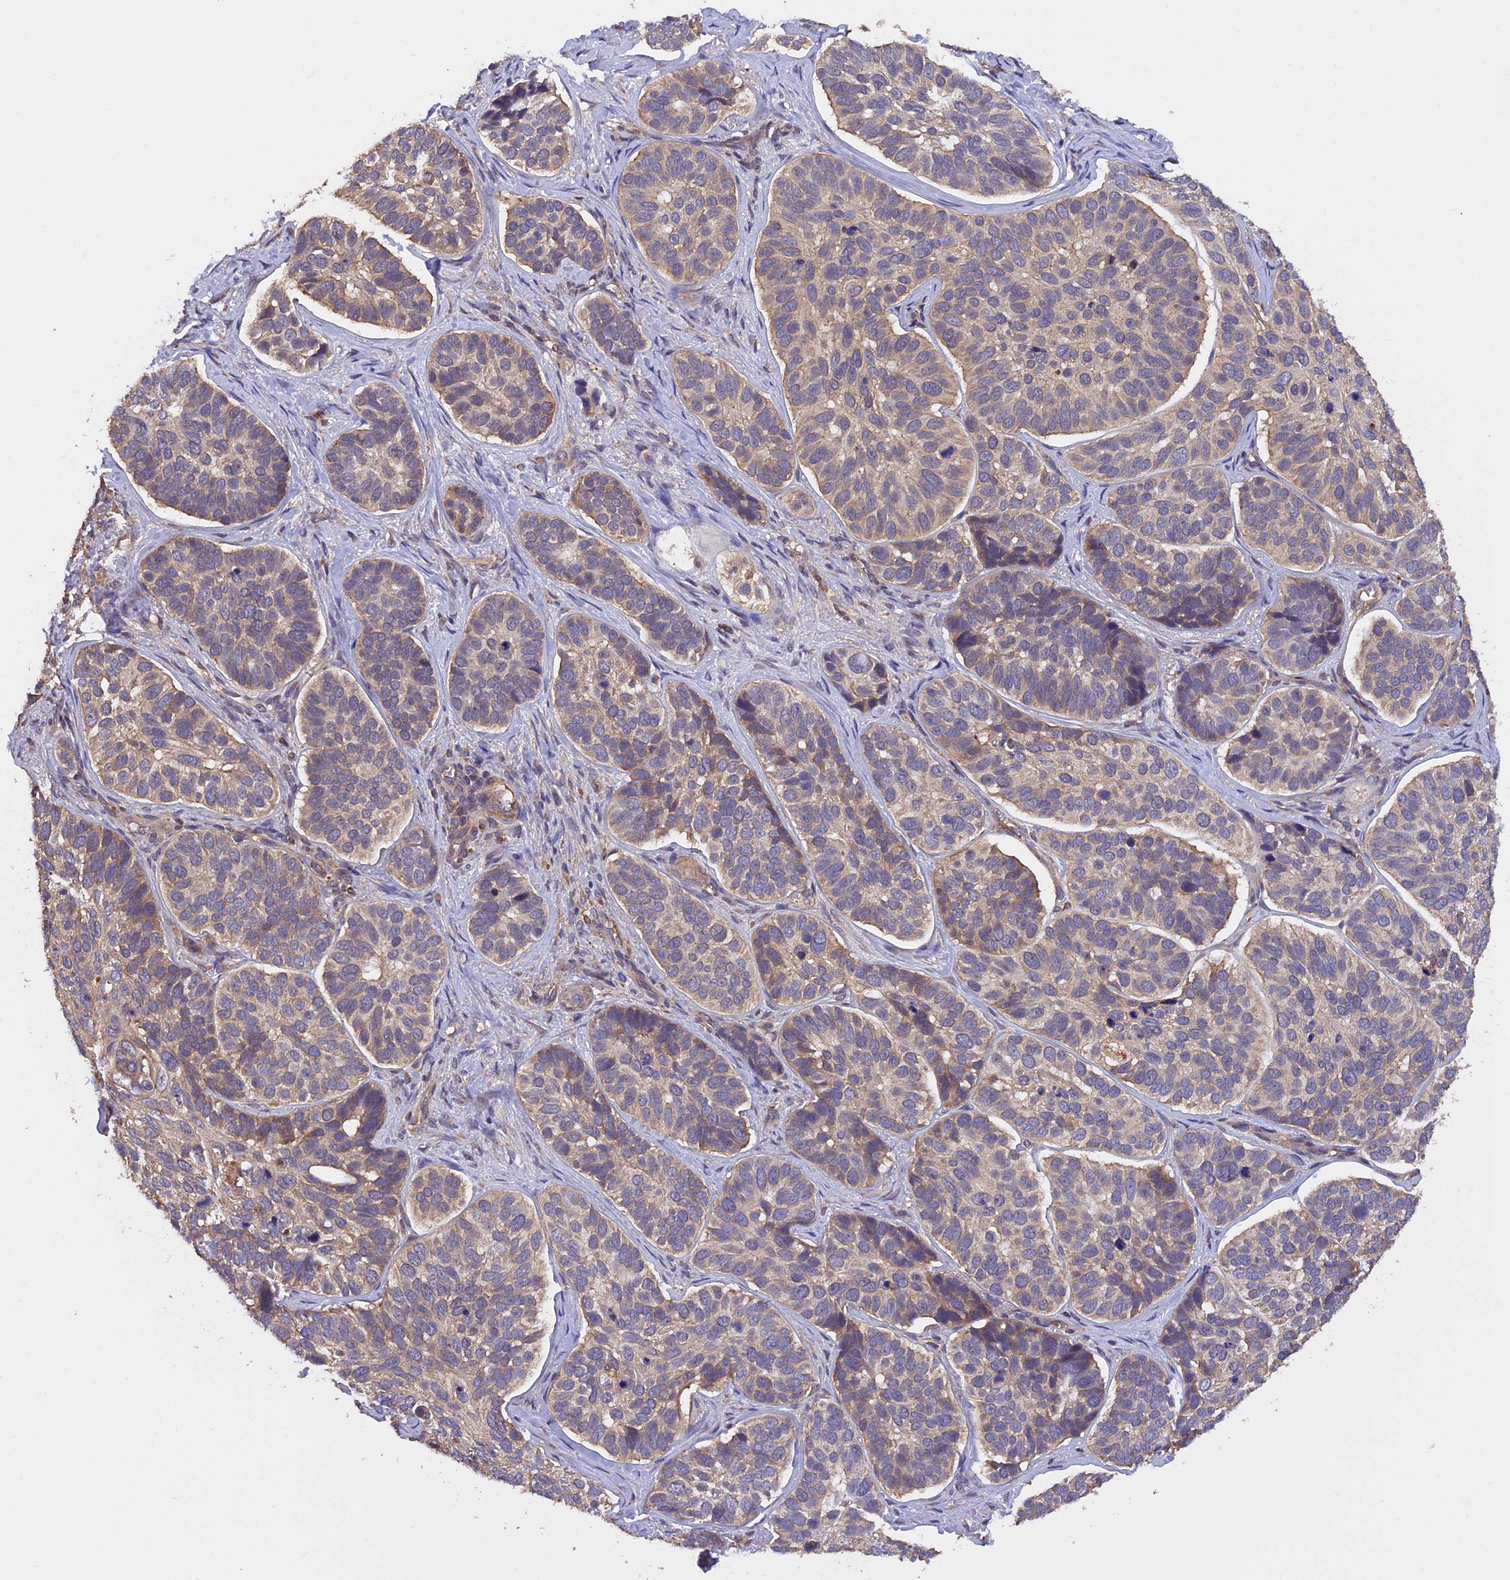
{"staining": {"intensity": "weak", "quantity": "25%-75%", "location": "cytoplasmic/membranous"}, "tissue": "skin cancer", "cell_type": "Tumor cells", "image_type": "cancer", "snomed": [{"axis": "morphology", "description": "Basal cell carcinoma"}, {"axis": "topography", "description": "Skin"}], "caption": "This image exhibits IHC staining of human basal cell carcinoma (skin), with low weak cytoplasmic/membranous positivity in about 25%-75% of tumor cells.", "gene": "PKD2L2", "patient": {"sex": "male", "age": 62}}